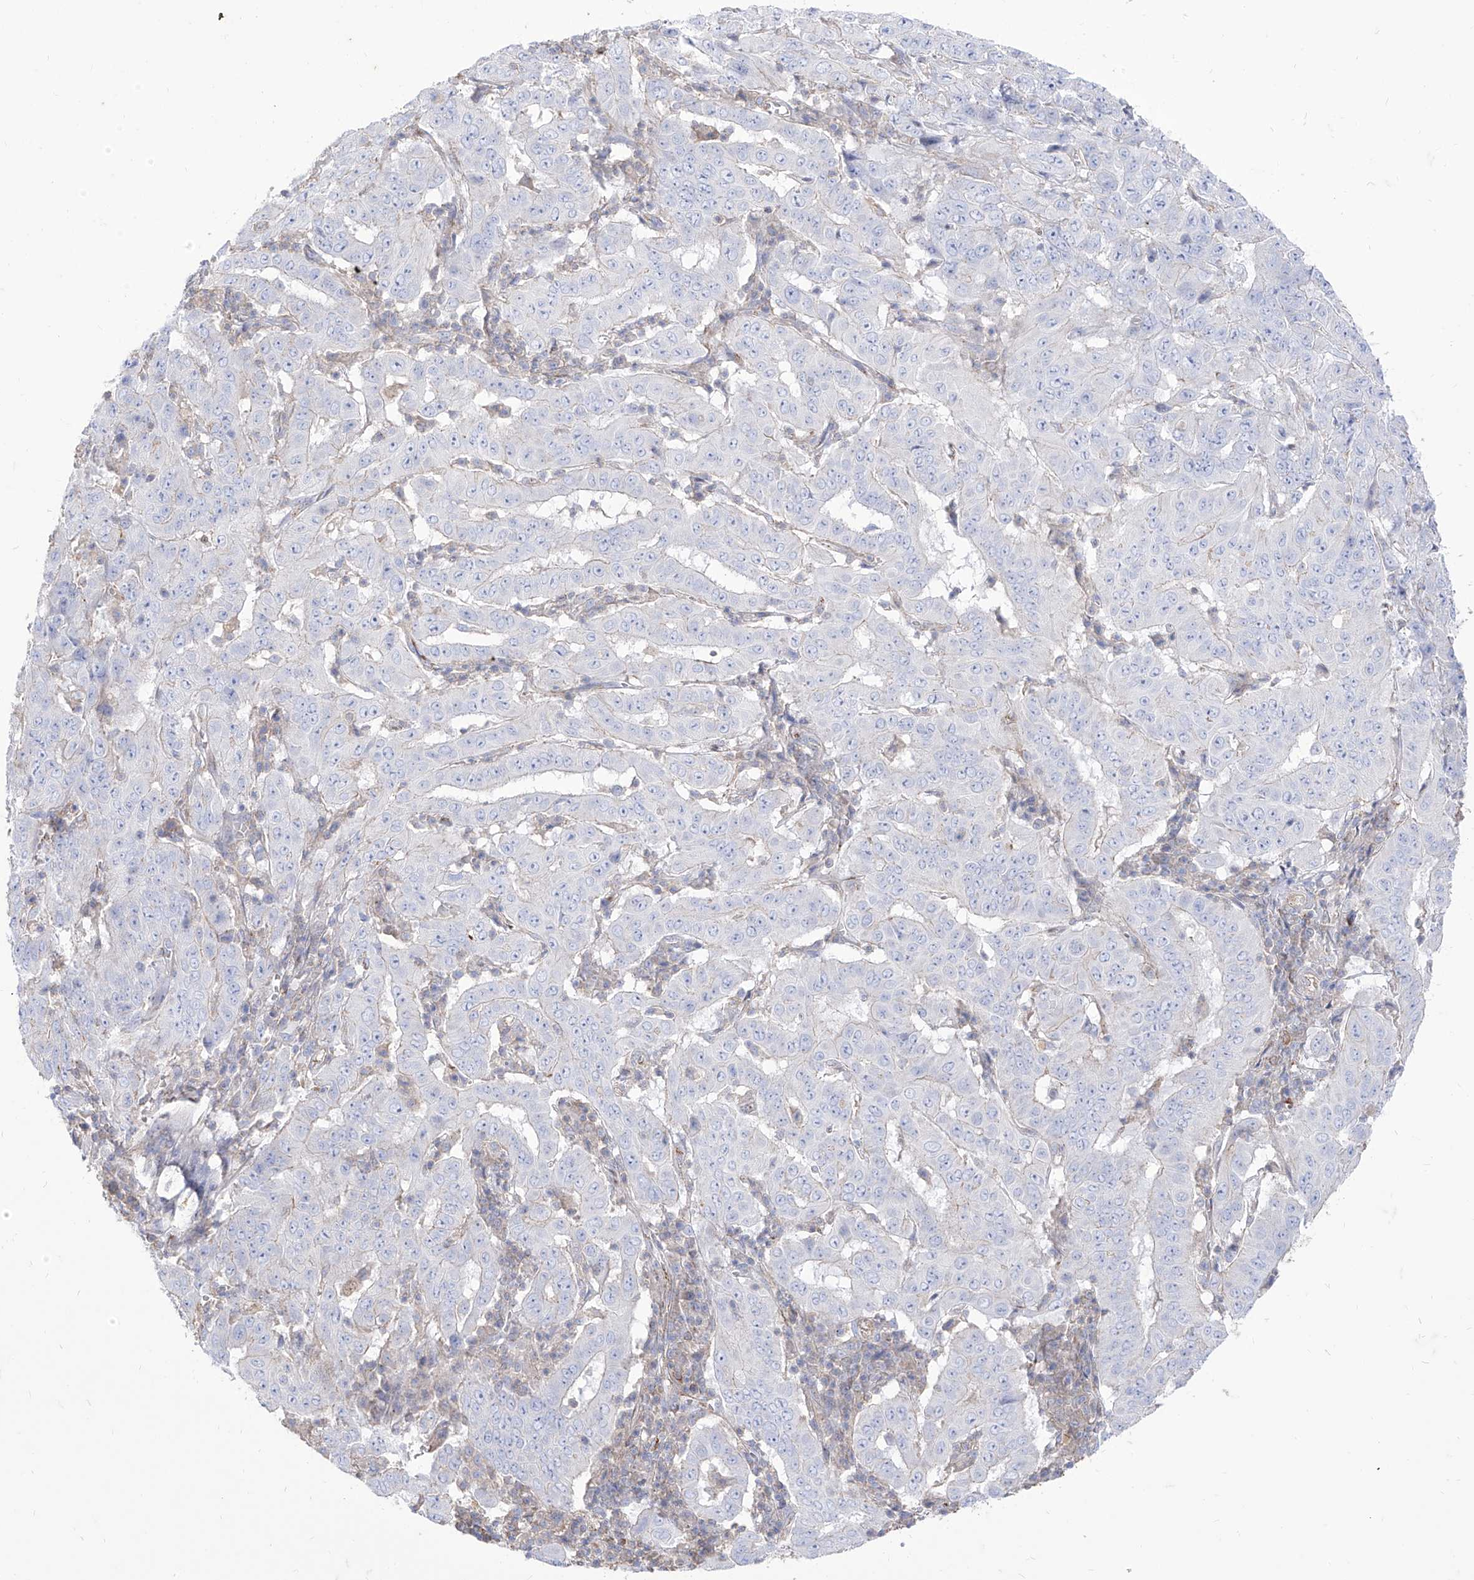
{"staining": {"intensity": "negative", "quantity": "none", "location": "none"}, "tissue": "pancreatic cancer", "cell_type": "Tumor cells", "image_type": "cancer", "snomed": [{"axis": "morphology", "description": "Adenocarcinoma, NOS"}, {"axis": "topography", "description": "Pancreas"}], "caption": "A photomicrograph of human pancreatic cancer (adenocarcinoma) is negative for staining in tumor cells.", "gene": "C1orf74", "patient": {"sex": "male", "age": 63}}